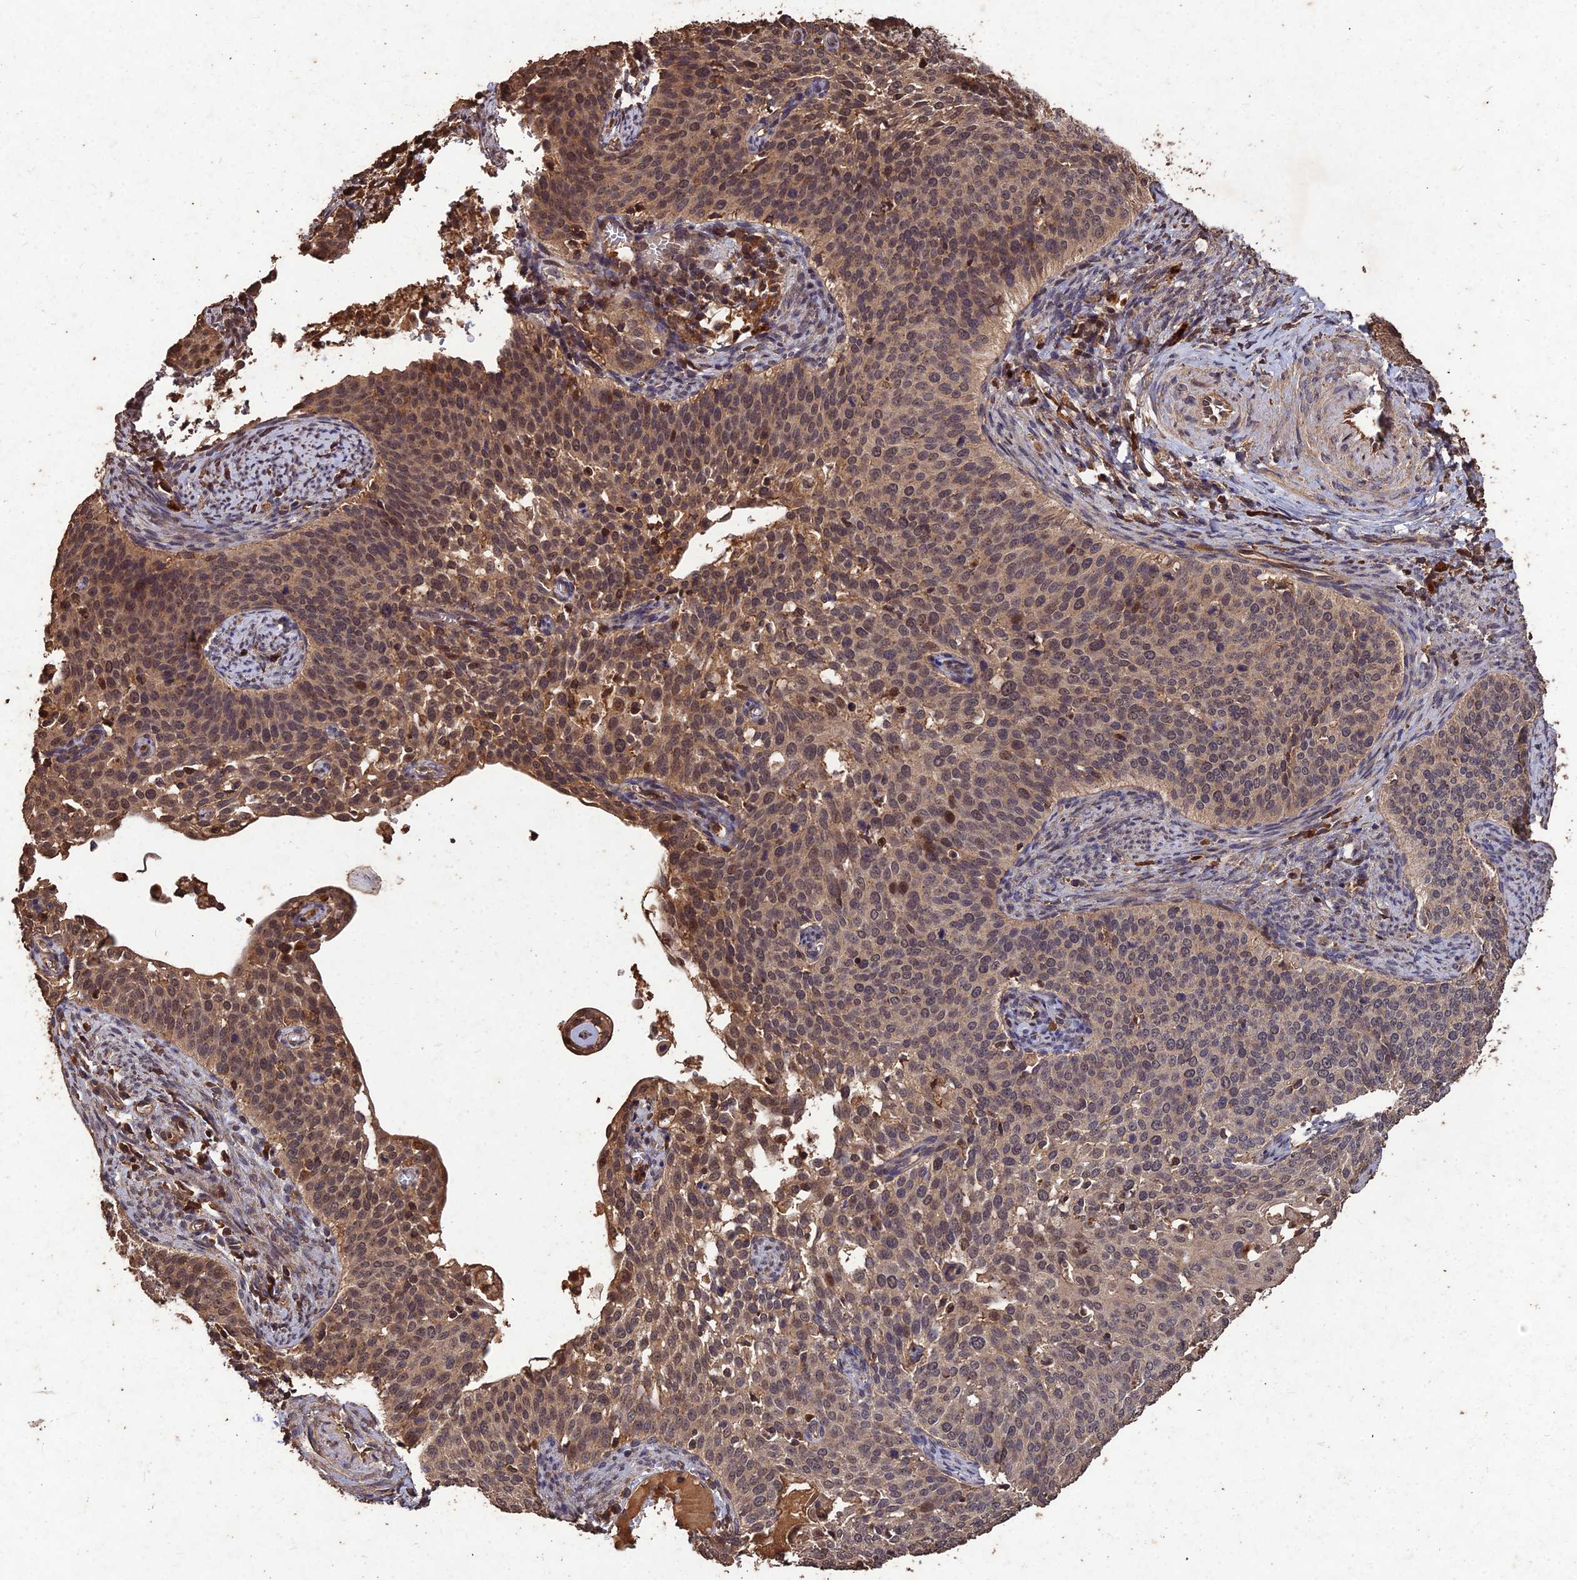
{"staining": {"intensity": "moderate", "quantity": "25%-75%", "location": "cytoplasmic/membranous,nuclear"}, "tissue": "cervical cancer", "cell_type": "Tumor cells", "image_type": "cancer", "snomed": [{"axis": "morphology", "description": "Squamous cell carcinoma, NOS"}, {"axis": "topography", "description": "Cervix"}], "caption": "Tumor cells exhibit moderate cytoplasmic/membranous and nuclear expression in about 25%-75% of cells in squamous cell carcinoma (cervical). Ihc stains the protein in brown and the nuclei are stained blue.", "gene": "SYMPK", "patient": {"sex": "female", "age": 44}}